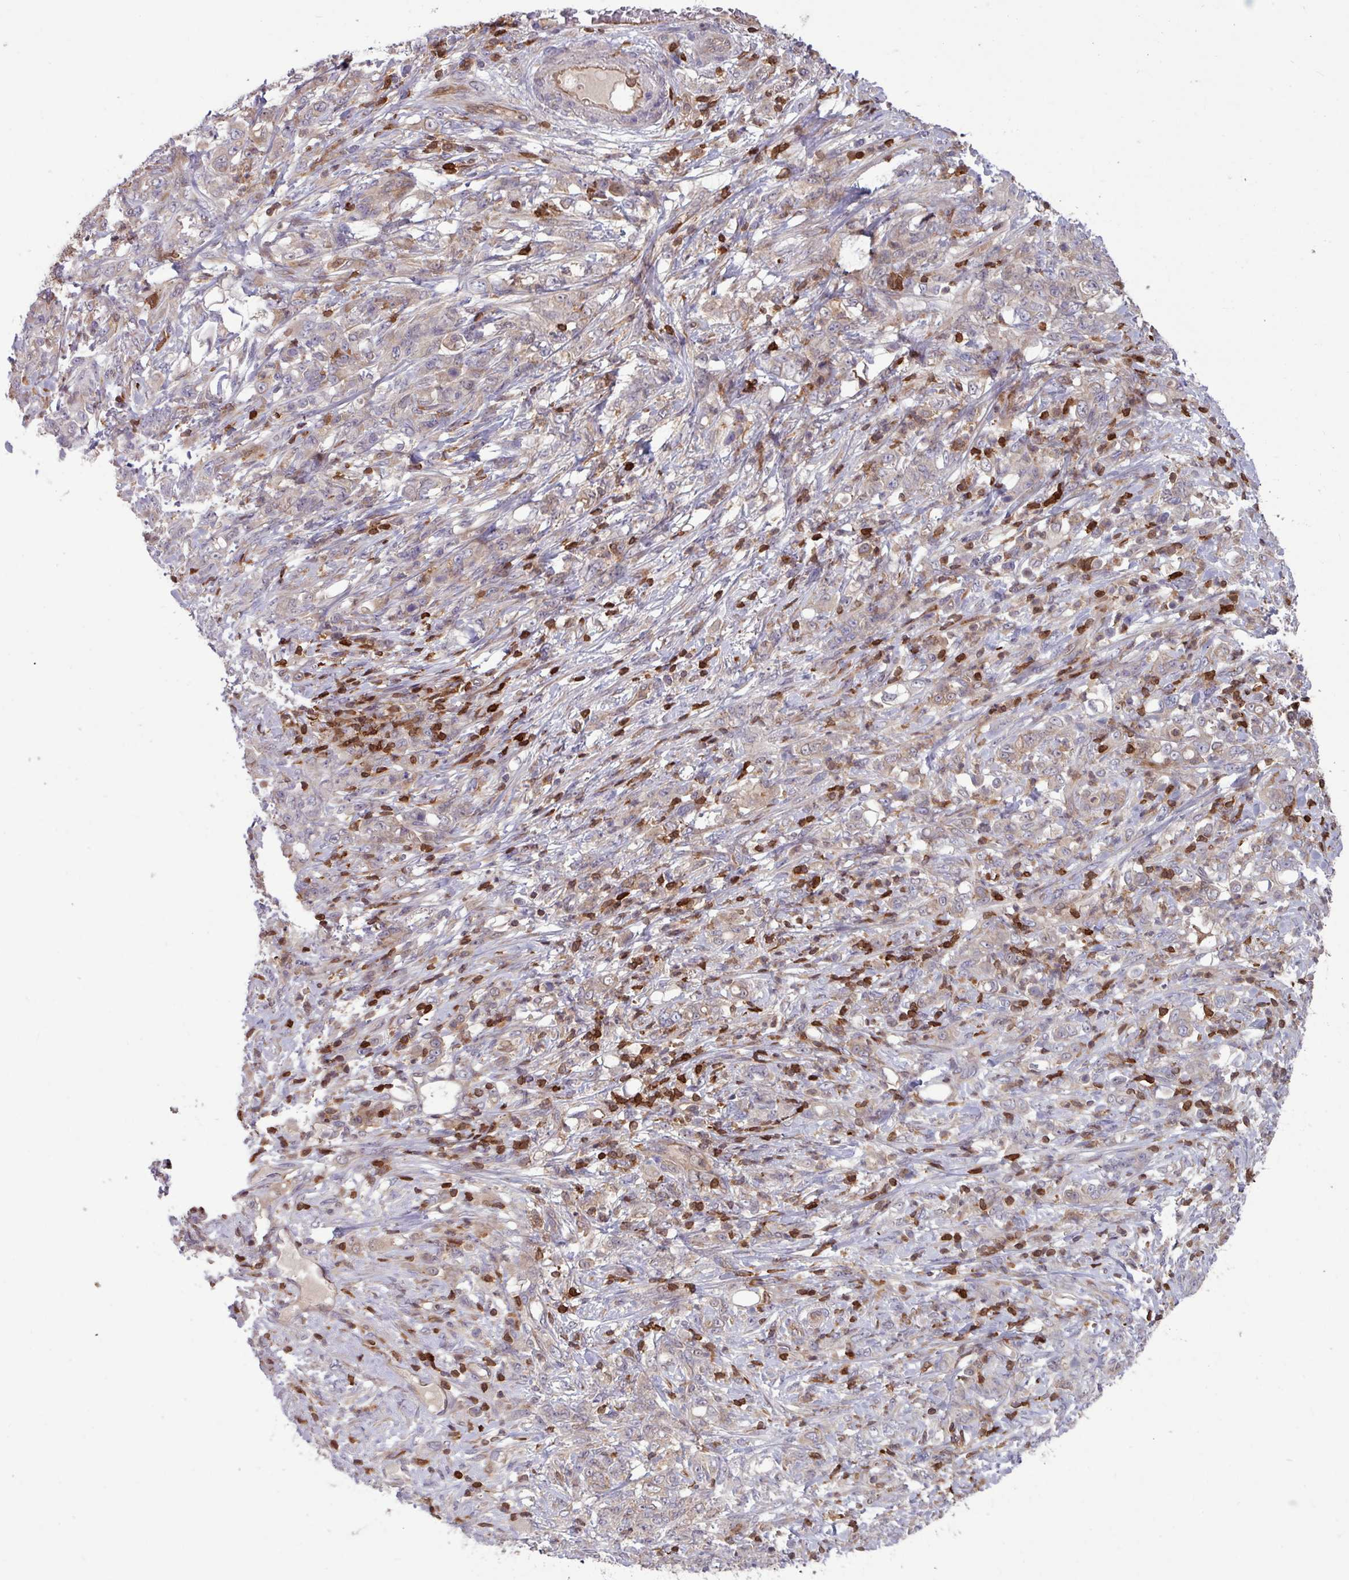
{"staining": {"intensity": "weak", "quantity": "<25%", "location": "cytoplasmic/membranous"}, "tissue": "stomach cancer", "cell_type": "Tumor cells", "image_type": "cancer", "snomed": [{"axis": "morphology", "description": "Adenocarcinoma, NOS"}, {"axis": "topography", "description": "Stomach"}], "caption": "Immunohistochemistry of adenocarcinoma (stomach) displays no staining in tumor cells.", "gene": "SEC61G", "patient": {"sex": "female", "age": 79}}